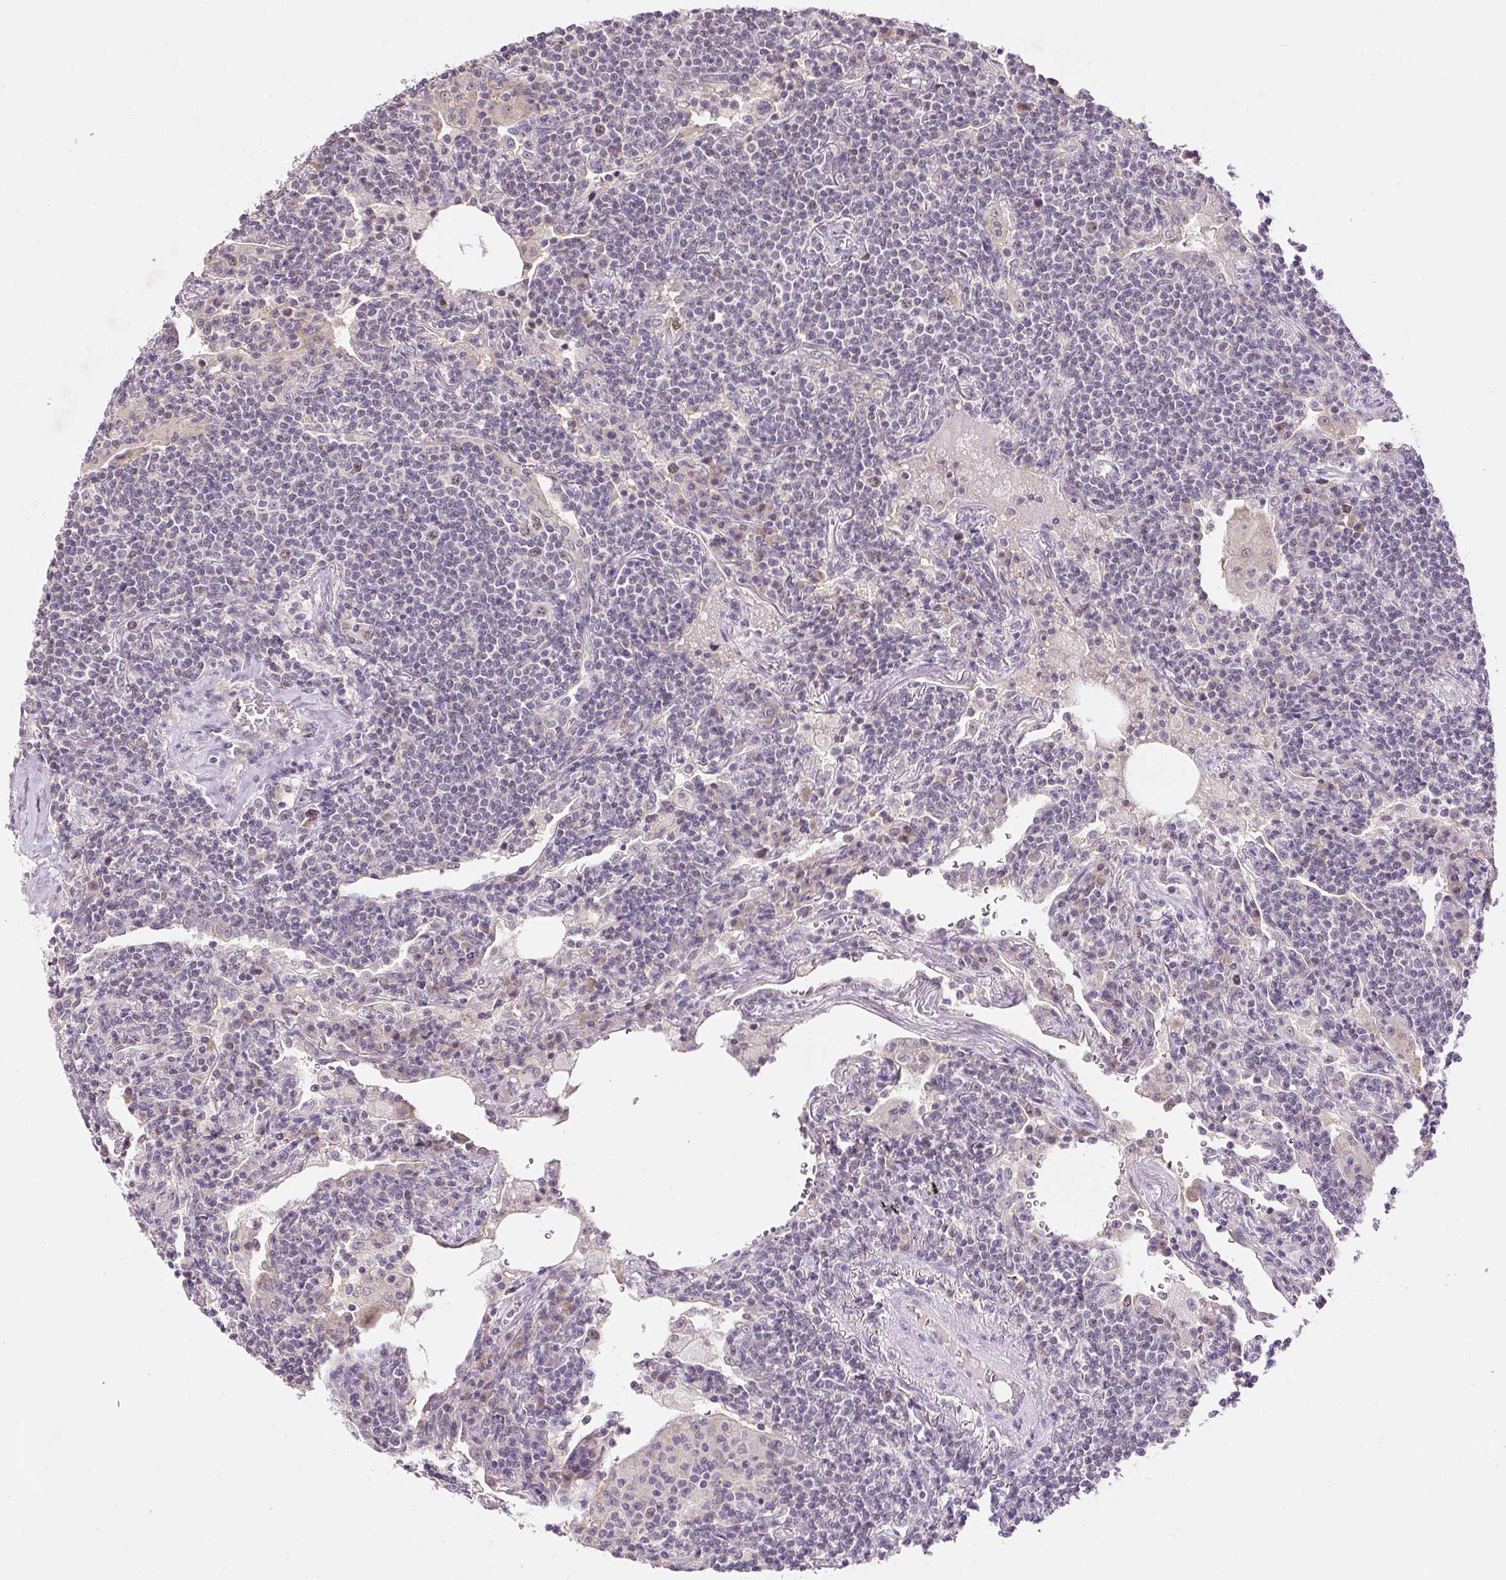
{"staining": {"intensity": "moderate", "quantity": "<25%", "location": "nuclear"}, "tissue": "lymphoma", "cell_type": "Tumor cells", "image_type": "cancer", "snomed": [{"axis": "morphology", "description": "Malignant lymphoma, non-Hodgkin's type, Low grade"}, {"axis": "topography", "description": "Lung"}], "caption": "Lymphoma was stained to show a protein in brown. There is low levels of moderate nuclear positivity in approximately <25% of tumor cells.", "gene": "RACGAP1", "patient": {"sex": "female", "age": 71}}